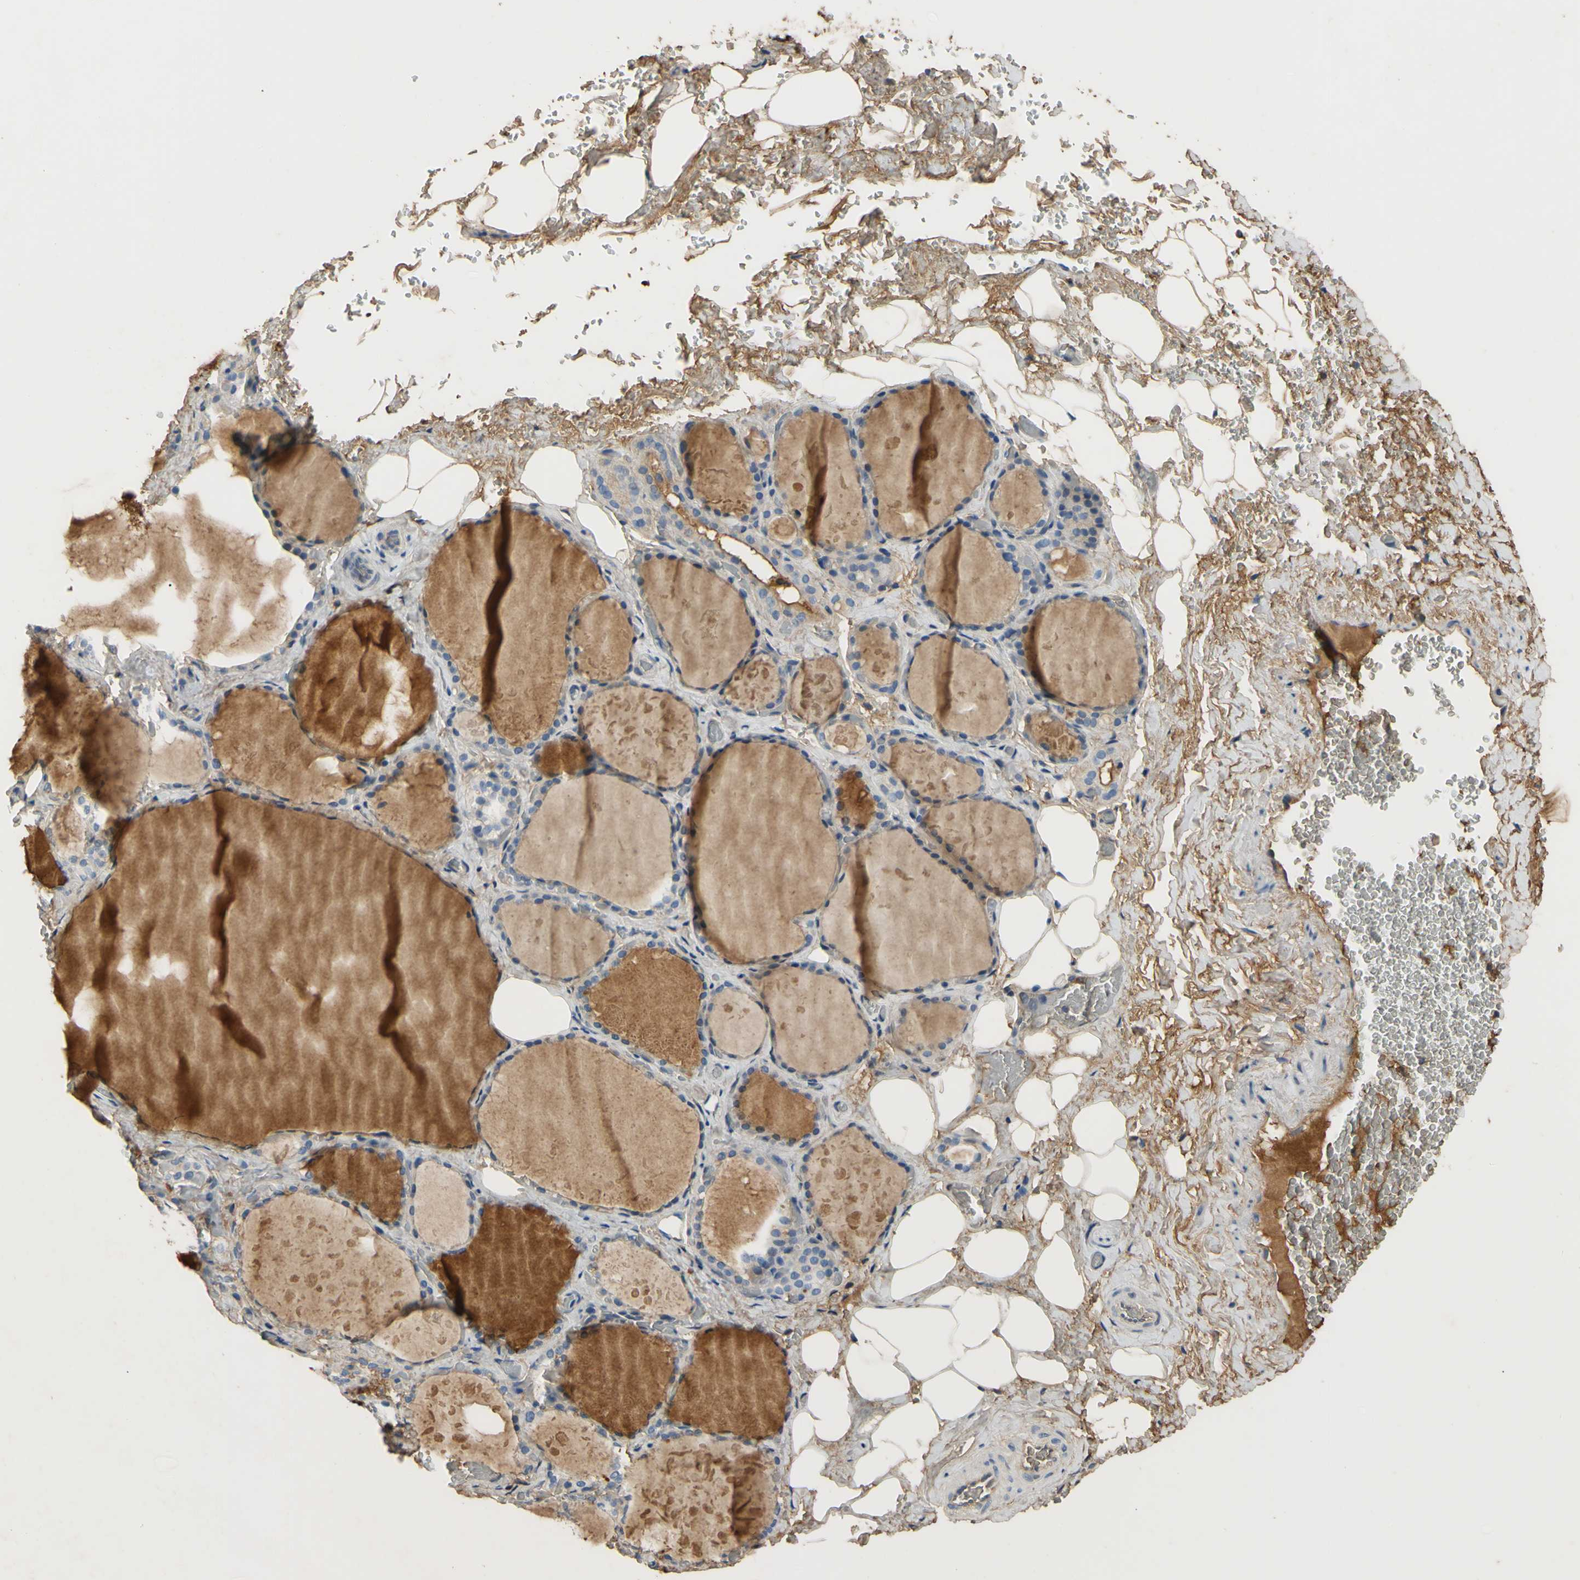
{"staining": {"intensity": "moderate", "quantity": "25%-75%", "location": "cytoplasmic/membranous"}, "tissue": "thyroid gland", "cell_type": "Glandular cells", "image_type": "normal", "snomed": [{"axis": "morphology", "description": "Normal tissue, NOS"}, {"axis": "topography", "description": "Thyroid gland"}], "caption": "Immunohistochemistry (IHC) (DAB) staining of benign human thyroid gland demonstrates moderate cytoplasmic/membranous protein positivity in about 25%-75% of glandular cells. The protein of interest is stained brown, and the nuclei are stained in blue (DAB IHC with brightfield microscopy, high magnification).", "gene": "TIMP2", "patient": {"sex": "male", "age": 61}}